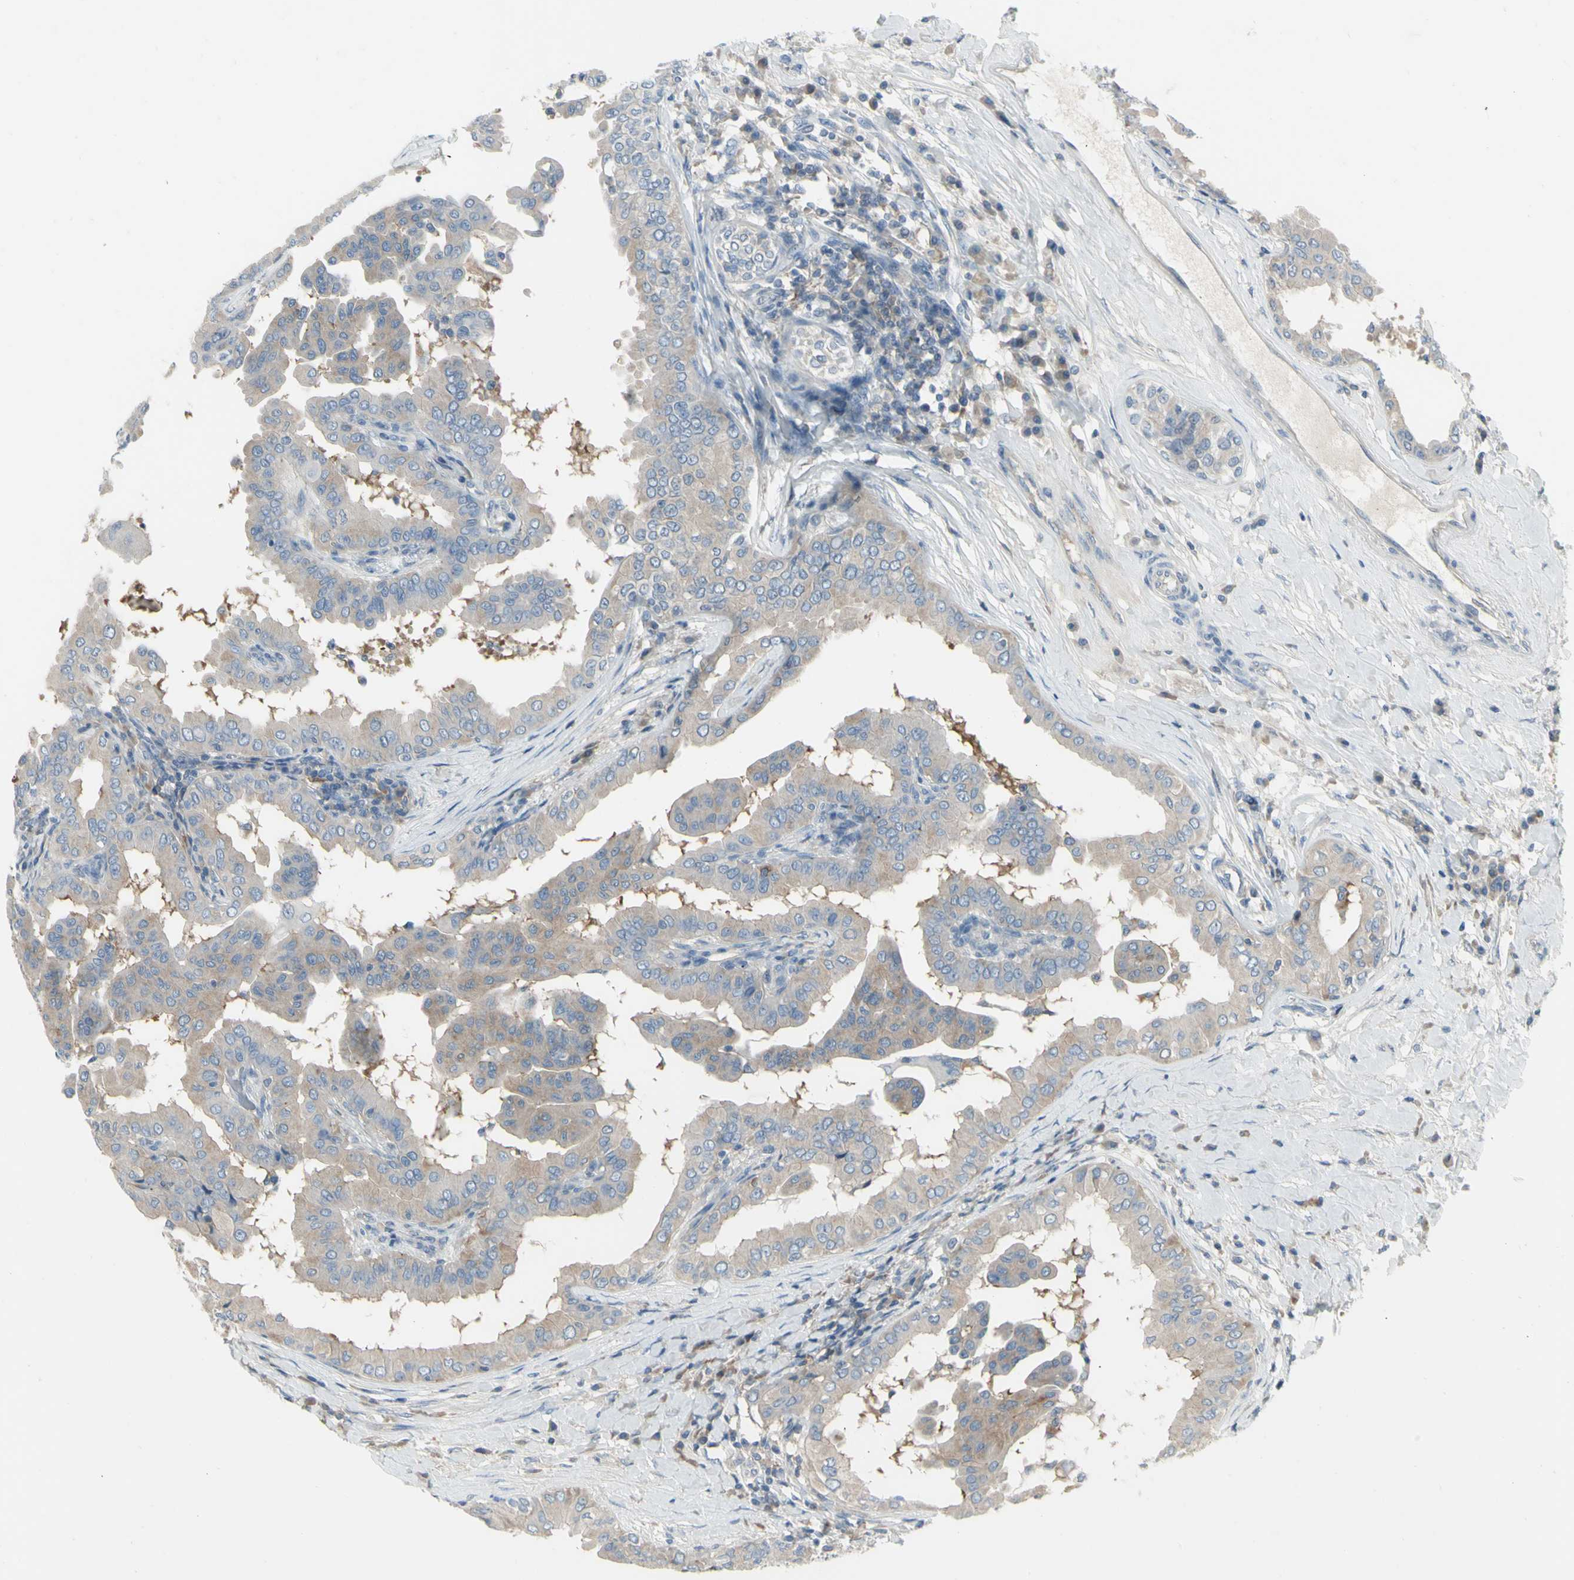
{"staining": {"intensity": "weak", "quantity": ">75%", "location": "cytoplasmic/membranous"}, "tissue": "thyroid cancer", "cell_type": "Tumor cells", "image_type": "cancer", "snomed": [{"axis": "morphology", "description": "Papillary adenocarcinoma, NOS"}, {"axis": "topography", "description": "Thyroid gland"}], "caption": "This histopathology image reveals immunohistochemistry staining of human thyroid cancer, with low weak cytoplasmic/membranous positivity in approximately >75% of tumor cells.", "gene": "CCNB2", "patient": {"sex": "male", "age": 33}}